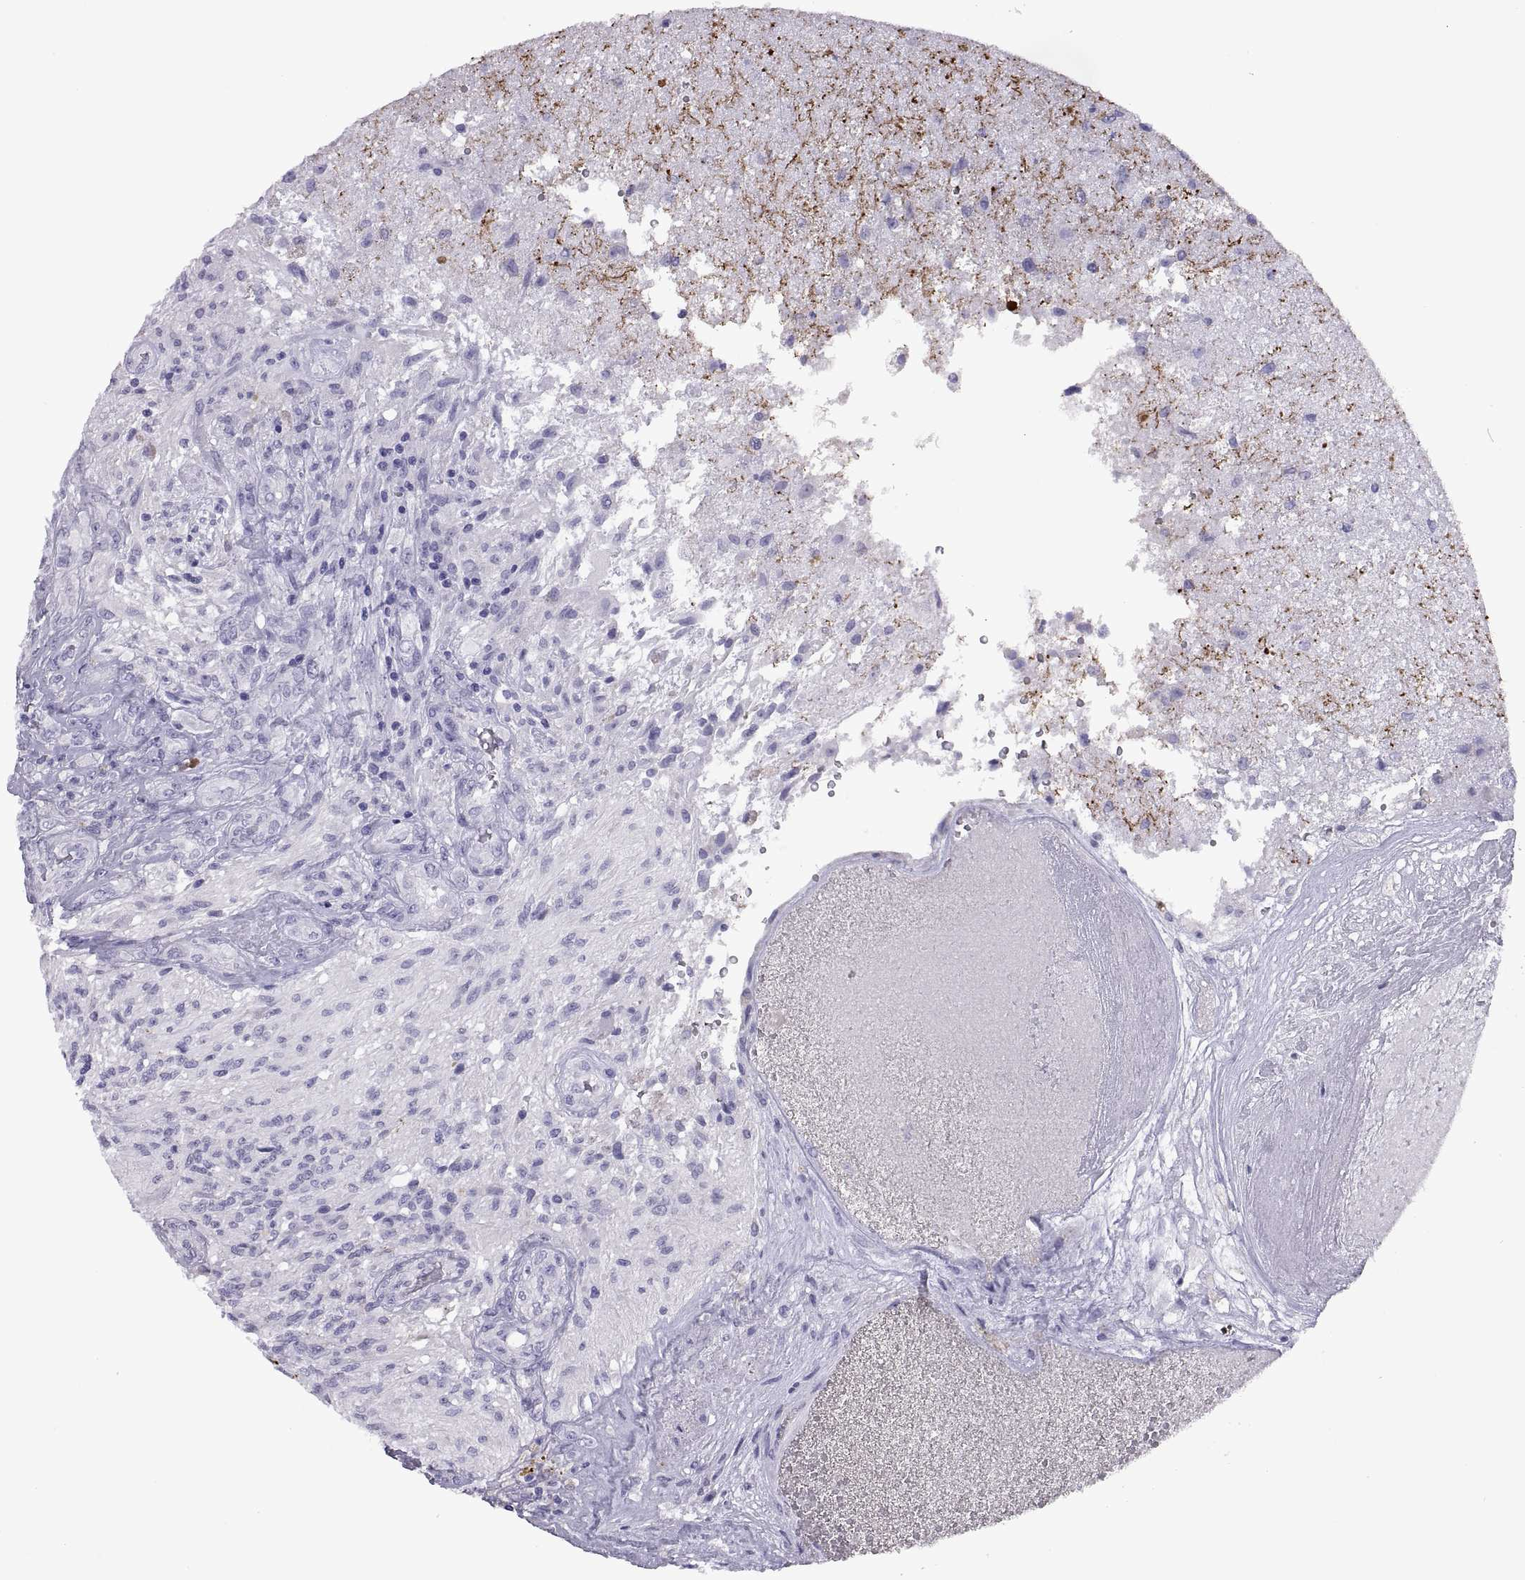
{"staining": {"intensity": "negative", "quantity": "none", "location": "none"}, "tissue": "glioma", "cell_type": "Tumor cells", "image_type": "cancer", "snomed": [{"axis": "morphology", "description": "Glioma, malignant, High grade"}, {"axis": "topography", "description": "Brain"}], "caption": "There is no significant staining in tumor cells of glioma.", "gene": "RGS20", "patient": {"sex": "male", "age": 56}}